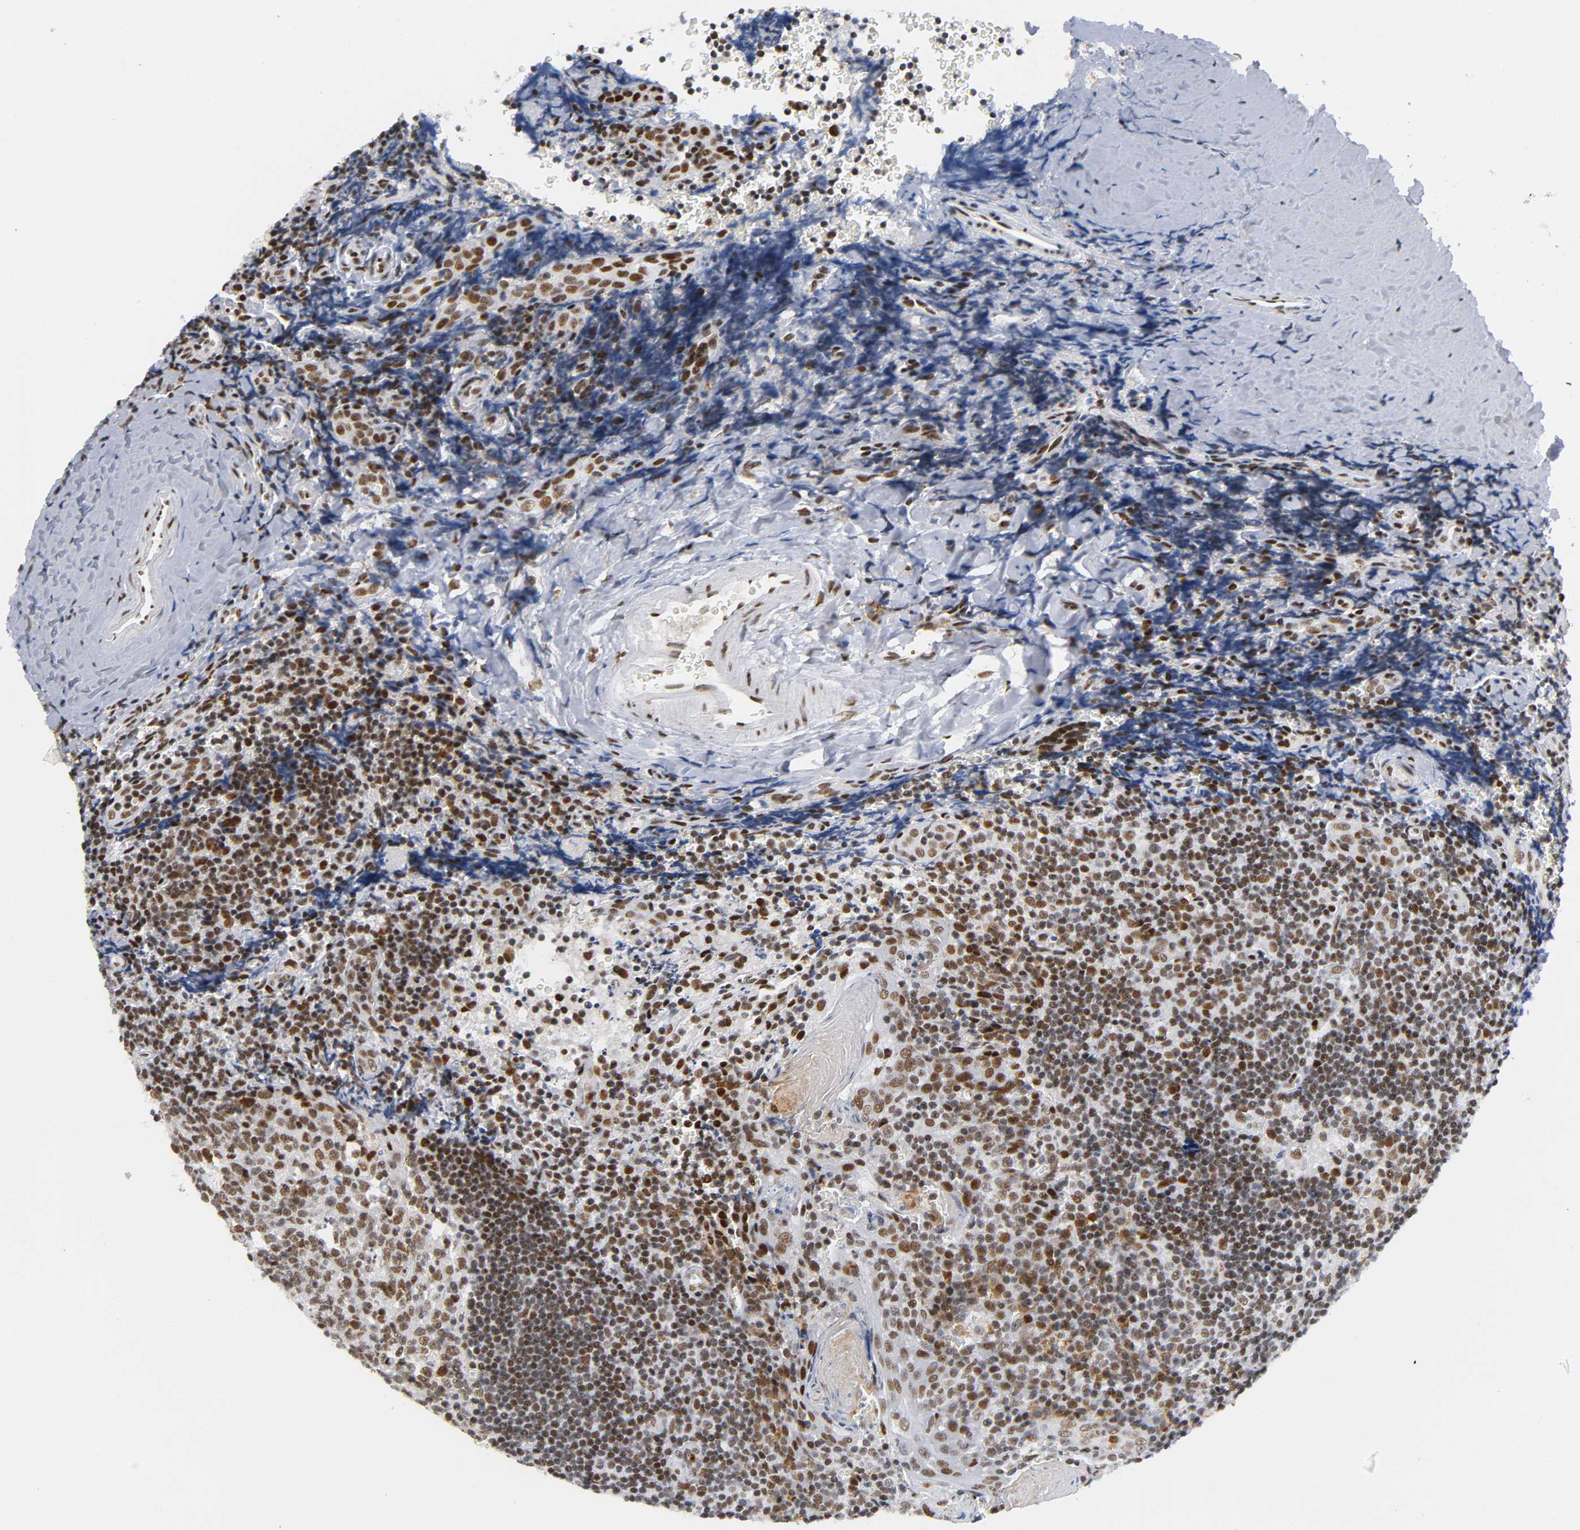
{"staining": {"intensity": "strong", "quantity": ">75%", "location": "nuclear"}, "tissue": "tonsil", "cell_type": "Germinal center cells", "image_type": "normal", "snomed": [{"axis": "morphology", "description": "Normal tissue, NOS"}, {"axis": "topography", "description": "Tonsil"}], "caption": "A photomicrograph showing strong nuclear staining in about >75% of germinal center cells in benign tonsil, as visualized by brown immunohistochemical staining.", "gene": "CREBBP", "patient": {"sex": "male", "age": 20}}